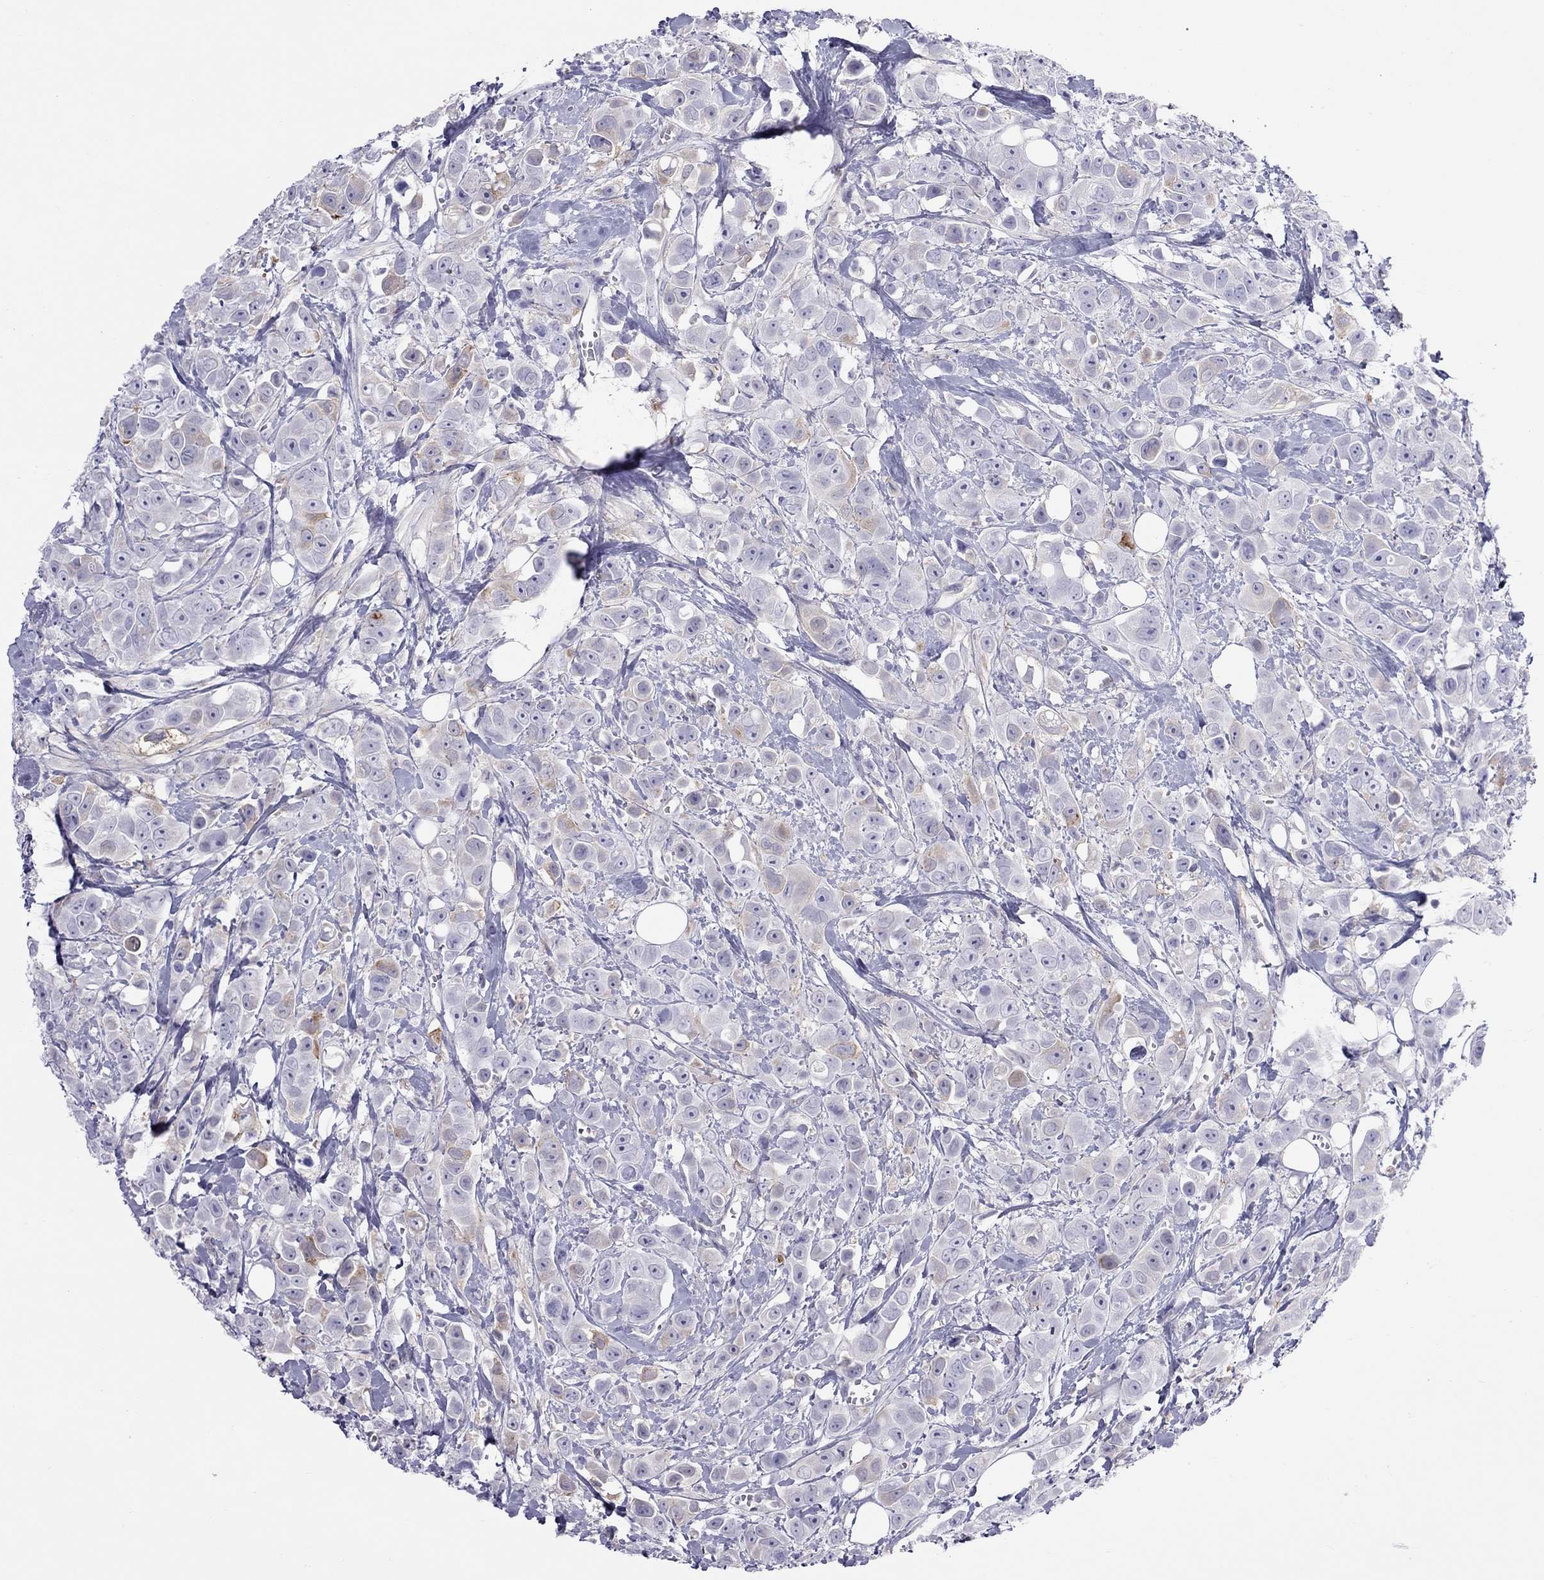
{"staining": {"intensity": "weak", "quantity": "<25%", "location": "cytoplasmic/membranous"}, "tissue": "breast cancer", "cell_type": "Tumor cells", "image_type": "cancer", "snomed": [{"axis": "morphology", "description": "Duct carcinoma"}, {"axis": "topography", "description": "Breast"}], "caption": "Tumor cells are negative for brown protein staining in invasive ductal carcinoma (breast).", "gene": "ALOX15B", "patient": {"sex": "female", "age": 35}}